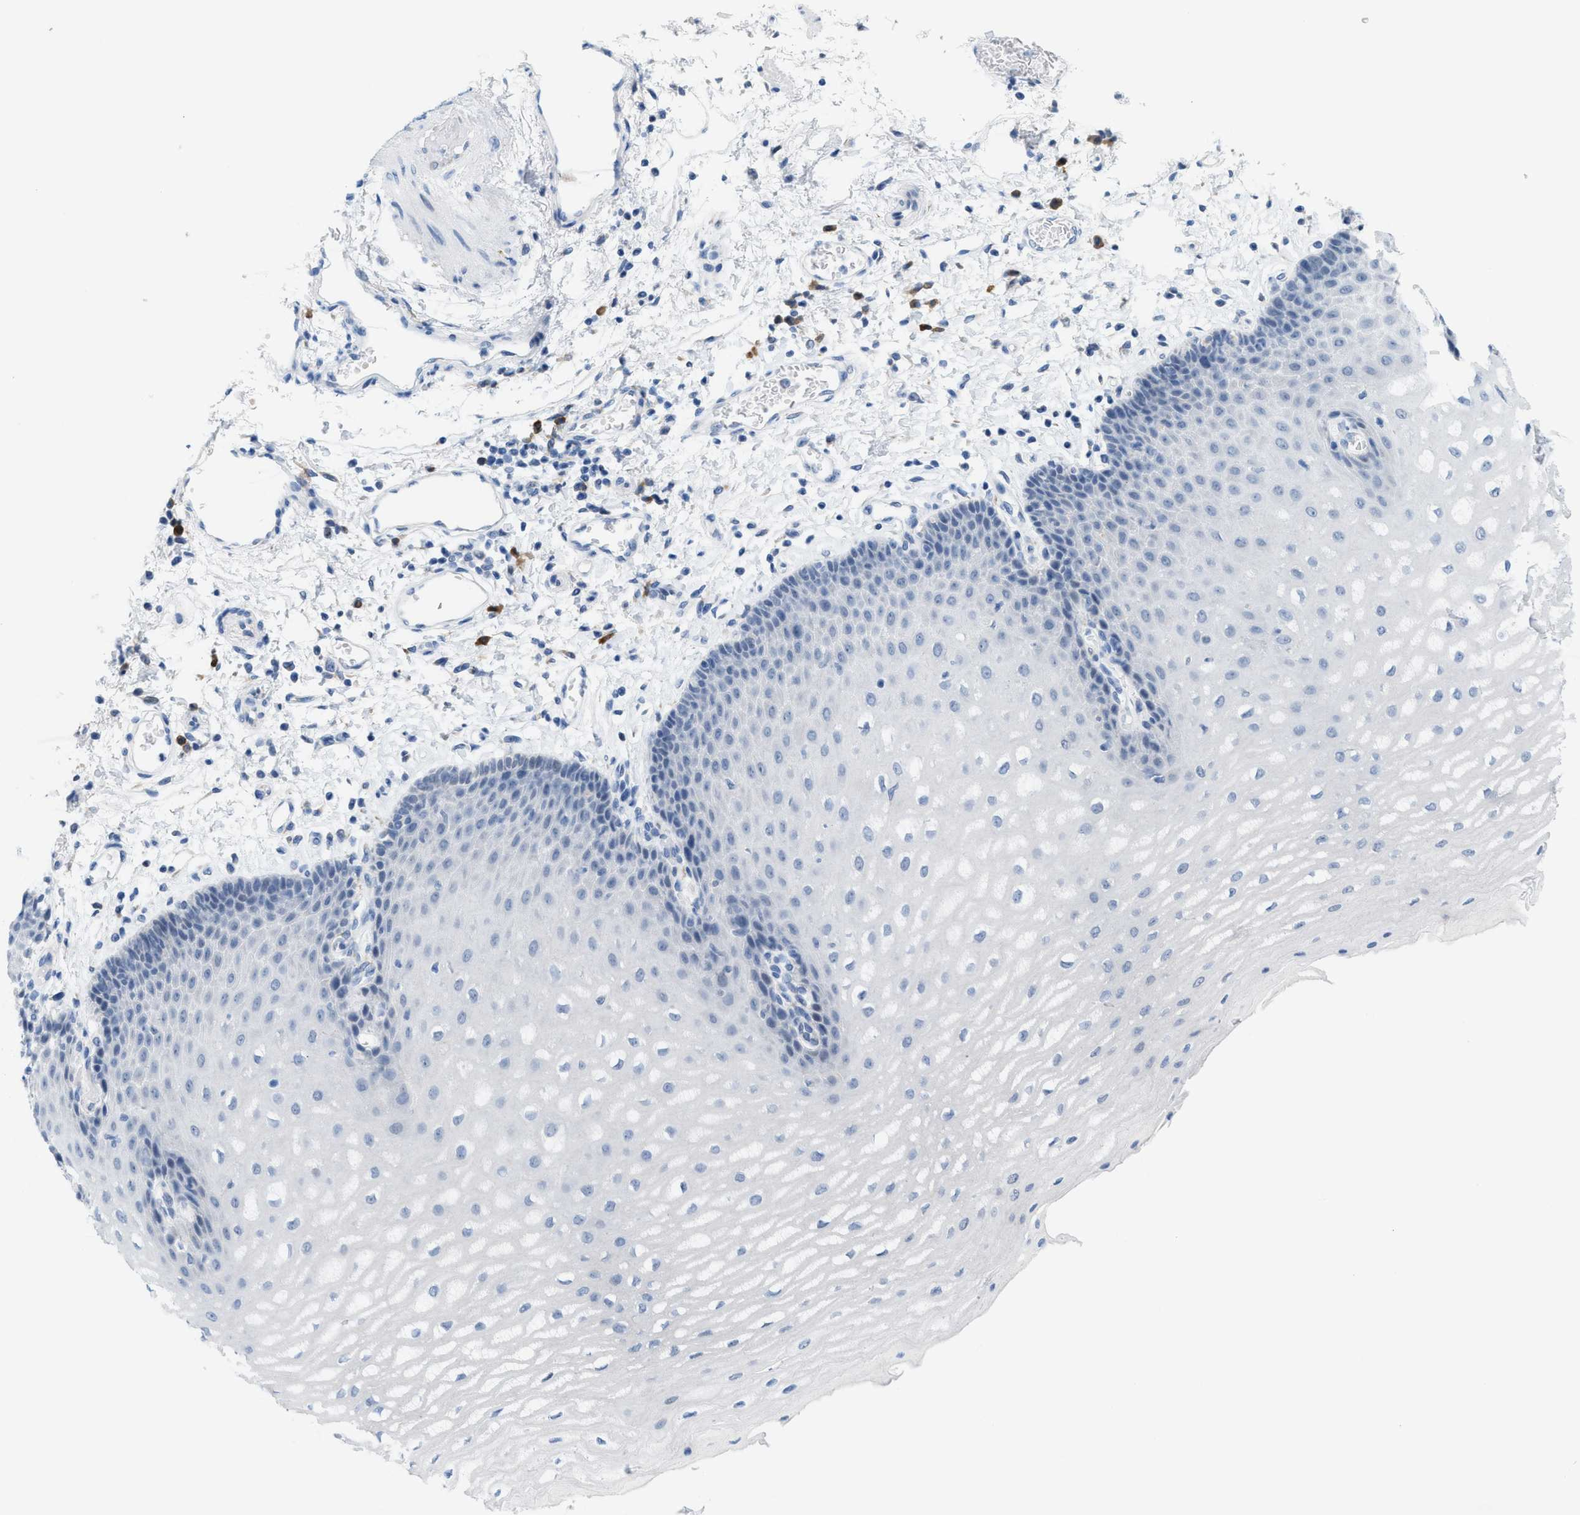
{"staining": {"intensity": "negative", "quantity": "none", "location": "none"}, "tissue": "esophagus", "cell_type": "Squamous epithelial cells", "image_type": "normal", "snomed": [{"axis": "morphology", "description": "Normal tissue, NOS"}, {"axis": "topography", "description": "Esophagus"}], "caption": "Protein analysis of unremarkable esophagus exhibits no significant staining in squamous epithelial cells. (DAB (3,3'-diaminobenzidine) immunohistochemistry with hematoxylin counter stain).", "gene": "KIFC3", "patient": {"sex": "male", "age": 54}}